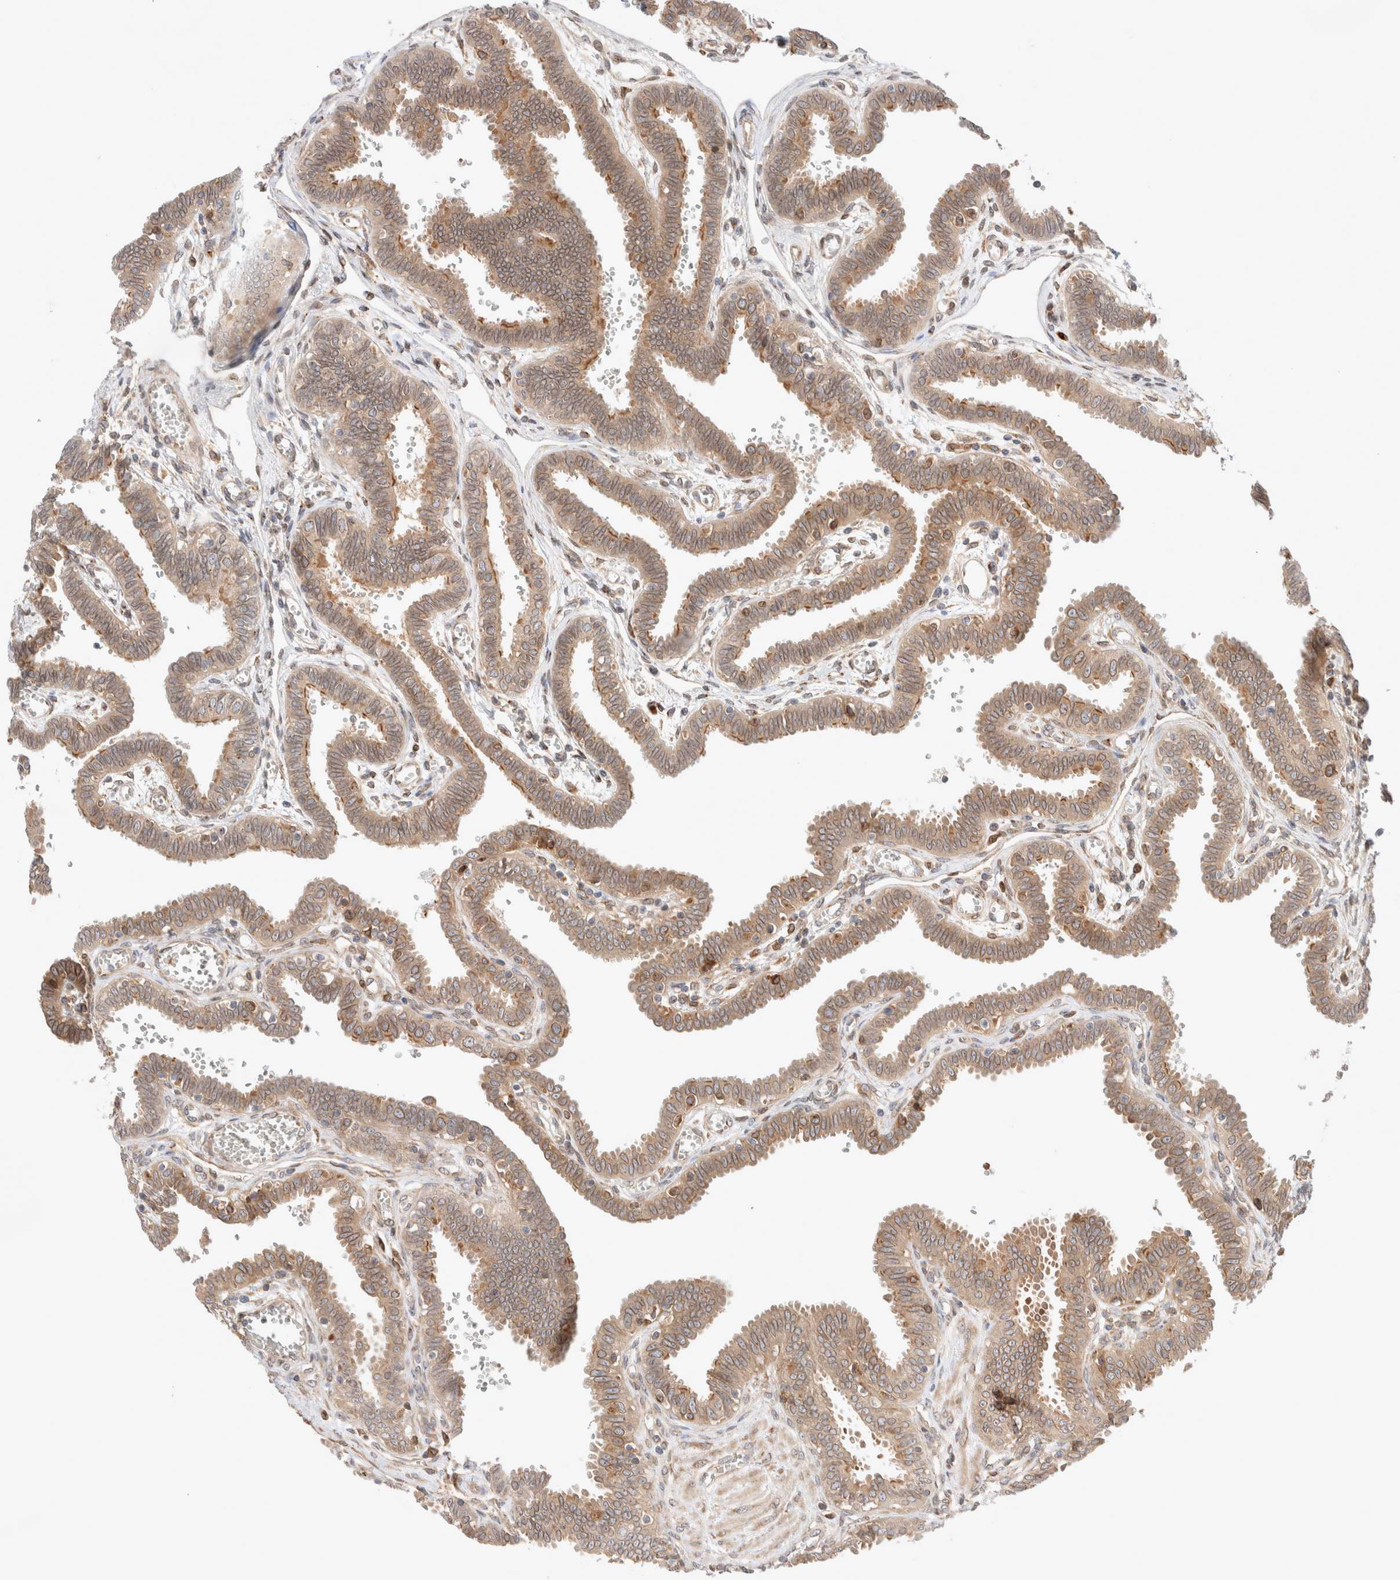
{"staining": {"intensity": "moderate", "quantity": ">75%", "location": "cytoplasmic/membranous"}, "tissue": "fallopian tube", "cell_type": "Glandular cells", "image_type": "normal", "snomed": [{"axis": "morphology", "description": "Normal tissue, NOS"}, {"axis": "topography", "description": "Fallopian tube"}], "caption": "High-magnification brightfield microscopy of benign fallopian tube stained with DAB (brown) and counterstained with hematoxylin (blue). glandular cells exhibit moderate cytoplasmic/membranous staining is present in approximately>75% of cells.", "gene": "GCN1", "patient": {"sex": "female", "age": 32}}